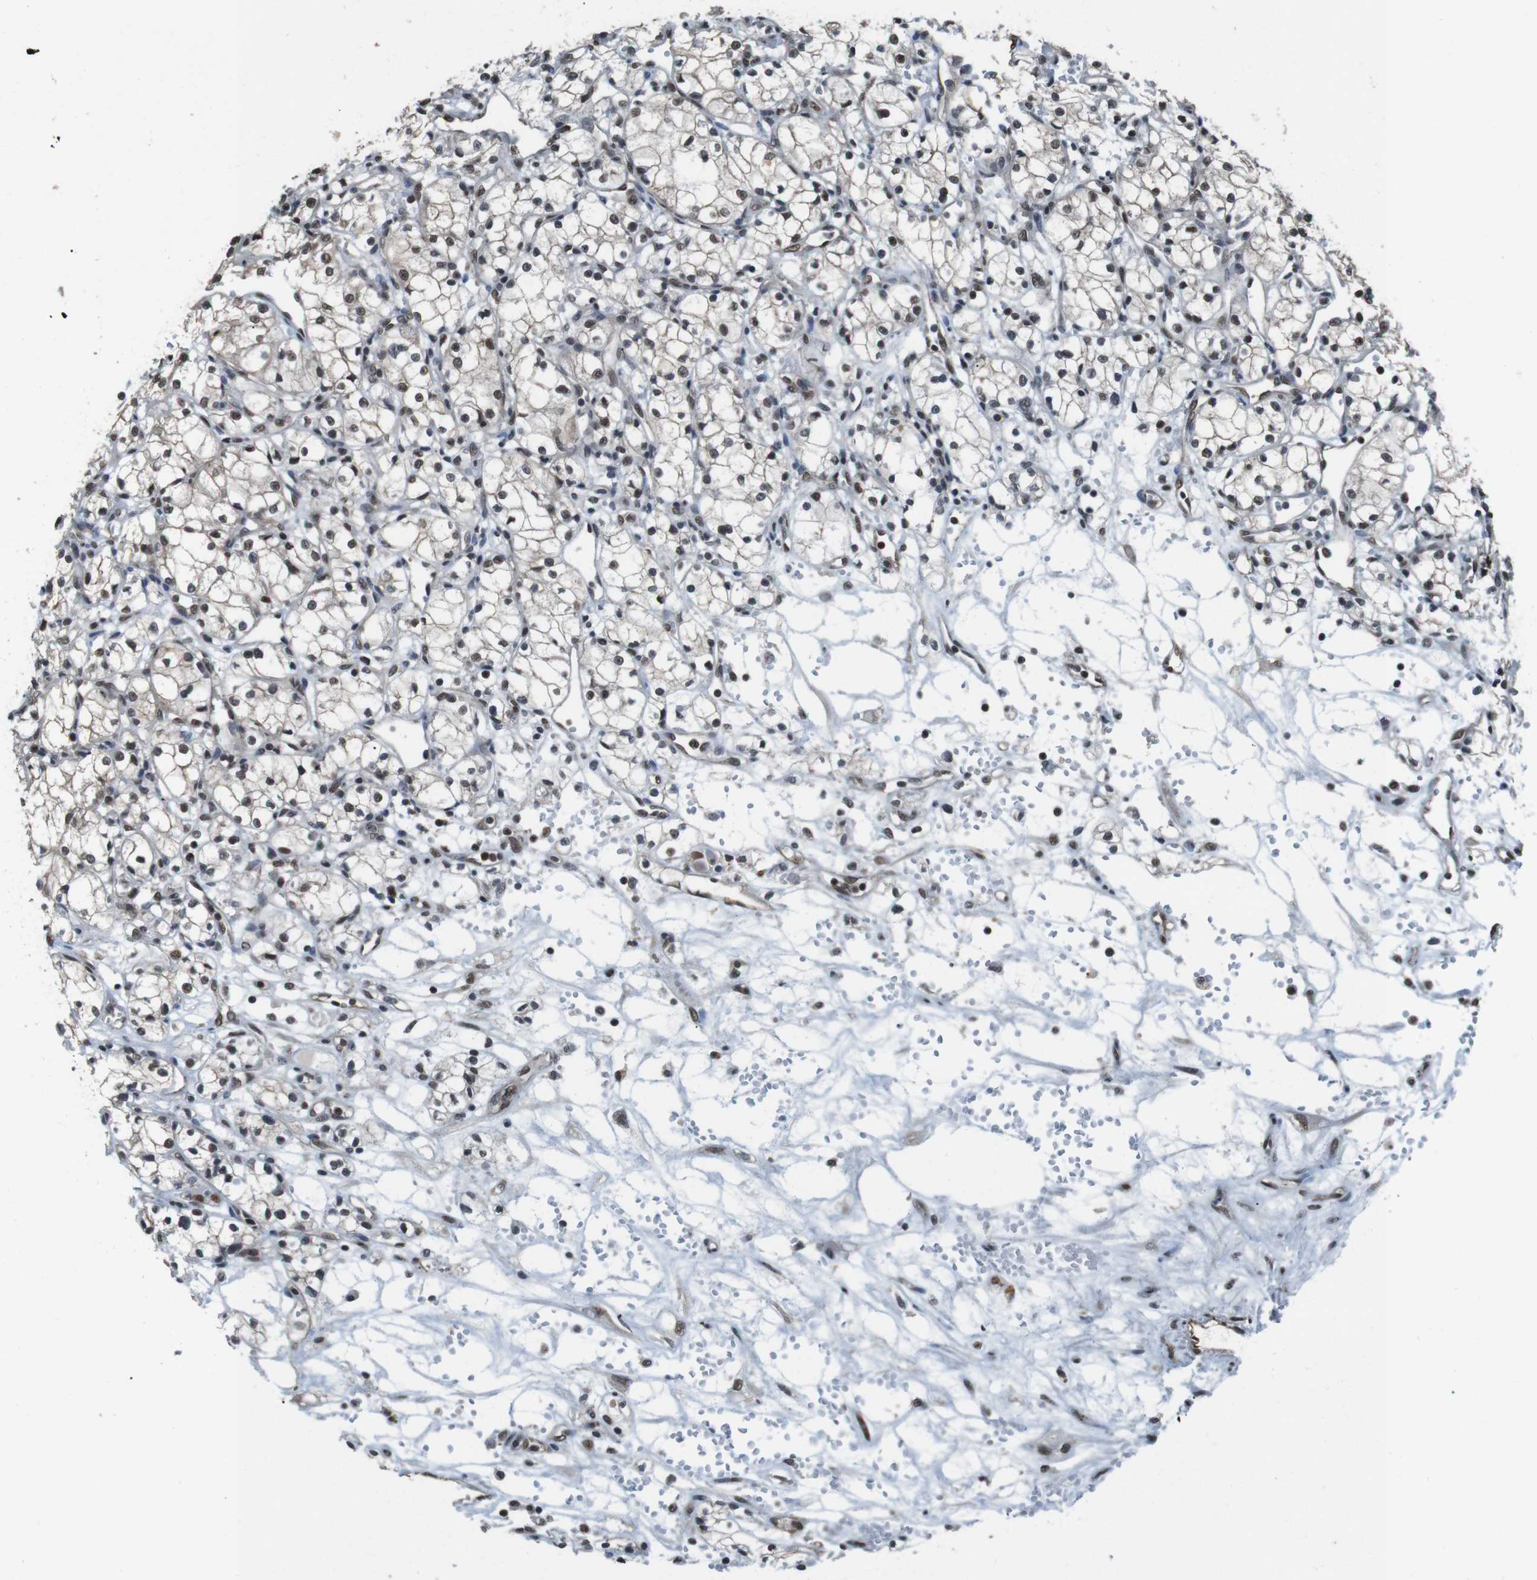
{"staining": {"intensity": "moderate", "quantity": ">75%", "location": "nuclear"}, "tissue": "renal cancer", "cell_type": "Tumor cells", "image_type": "cancer", "snomed": [{"axis": "morphology", "description": "Normal tissue, NOS"}, {"axis": "morphology", "description": "Adenocarcinoma, NOS"}, {"axis": "topography", "description": "Kidney"}], "caption": "Renal cancer stained with a protein marker displays moderate staining in tumor cells.", "gene": "NR4A2", "patient": {"sex": "male", "age": 59}}